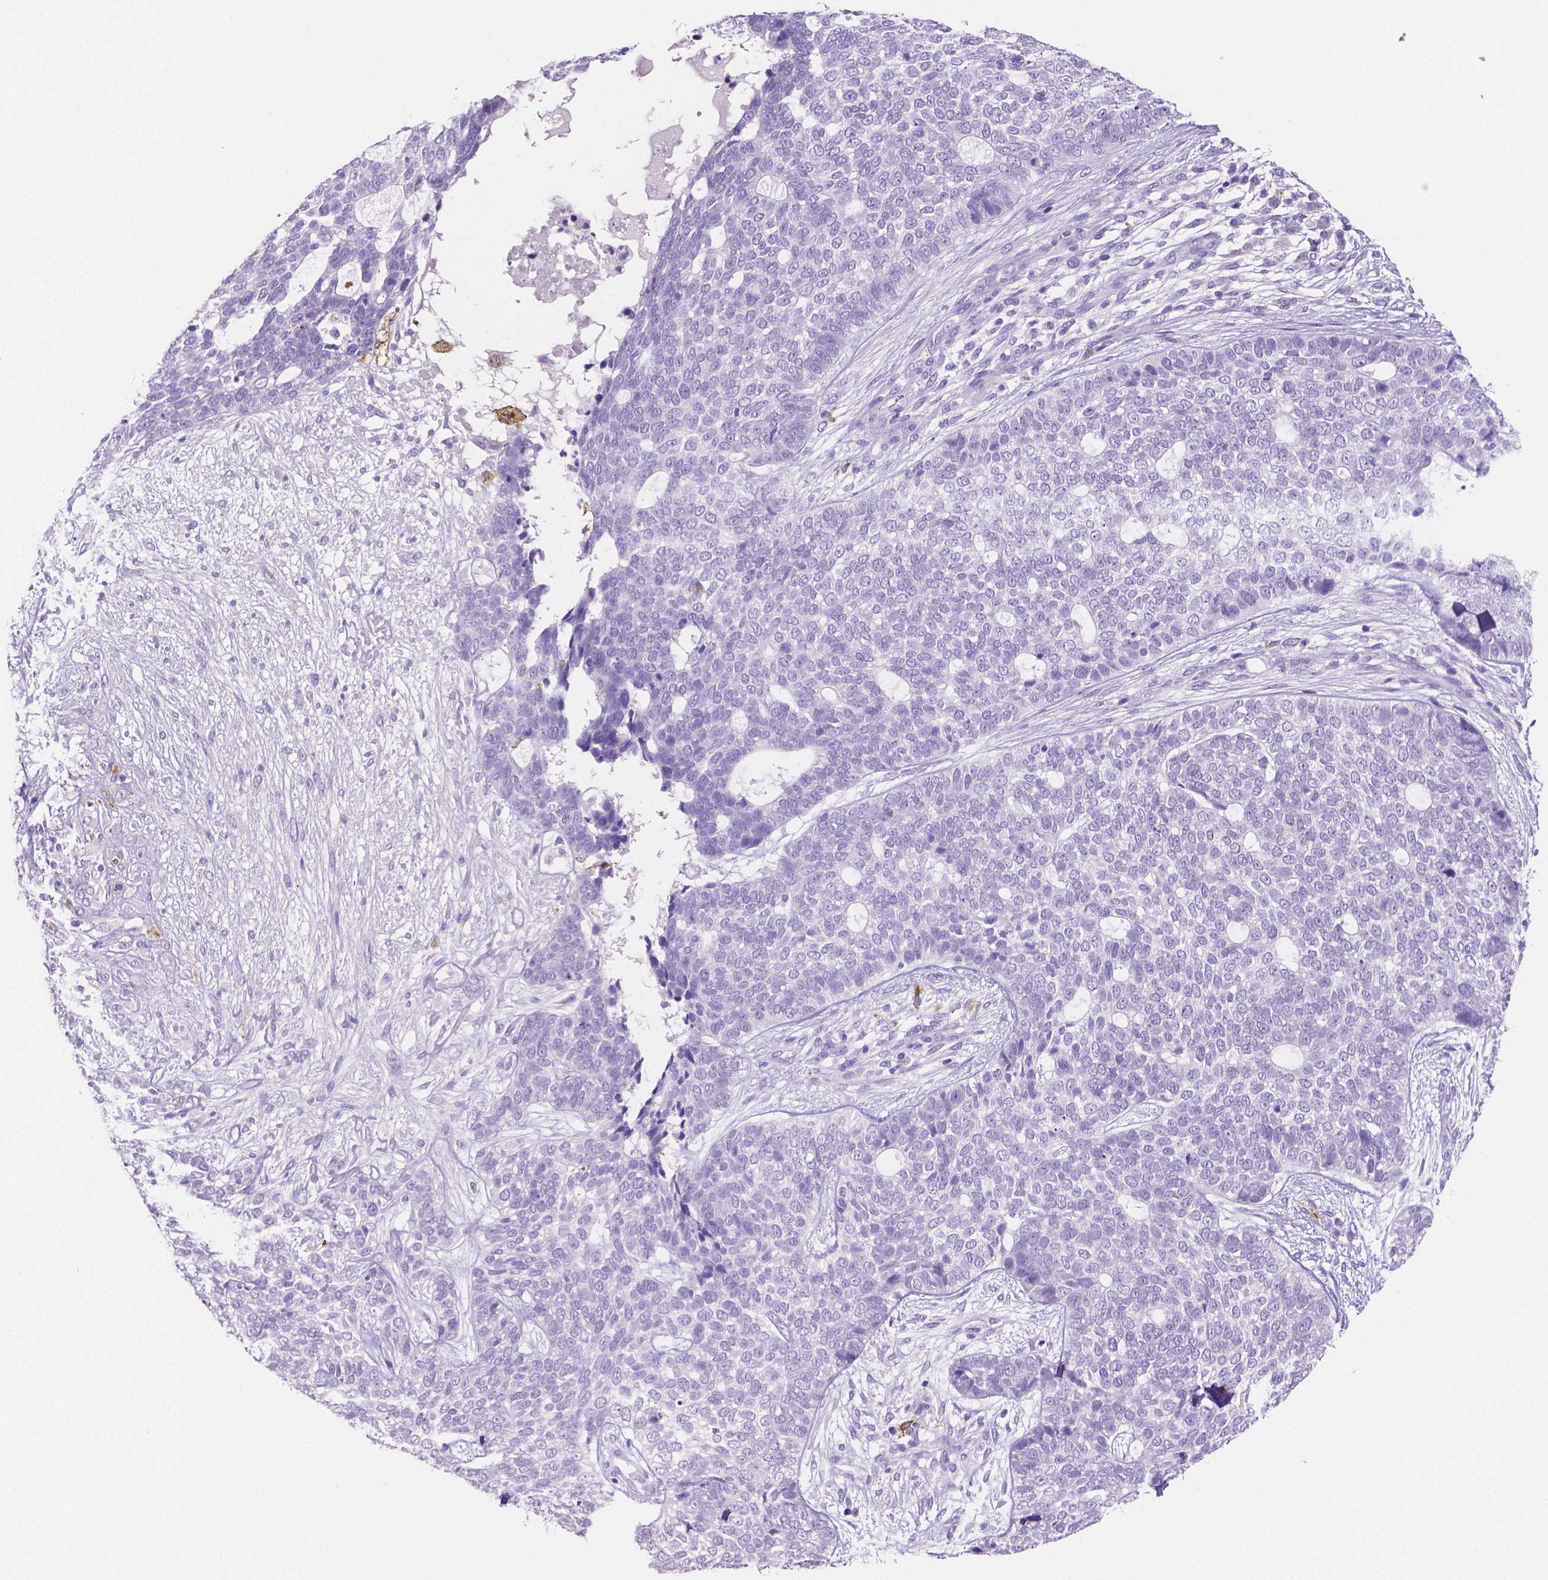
{"staining": {"intensity": "negative", "quantity": "none", "location": "none"}, "tissue": "skin cancer", "cell_type": "Tumor cells", "image_type": "cancer", "snomed": [{"axis": "morphology", "description": "Basal cell carcinoma"}, {"axis": "topography", "description": "Skin"}], "caption": "Tumor cells show no significant expression in skin cancer (basal cell carcinoma).", "gene": "MMP9", "patient": {"sex": "female", "age": 69}}